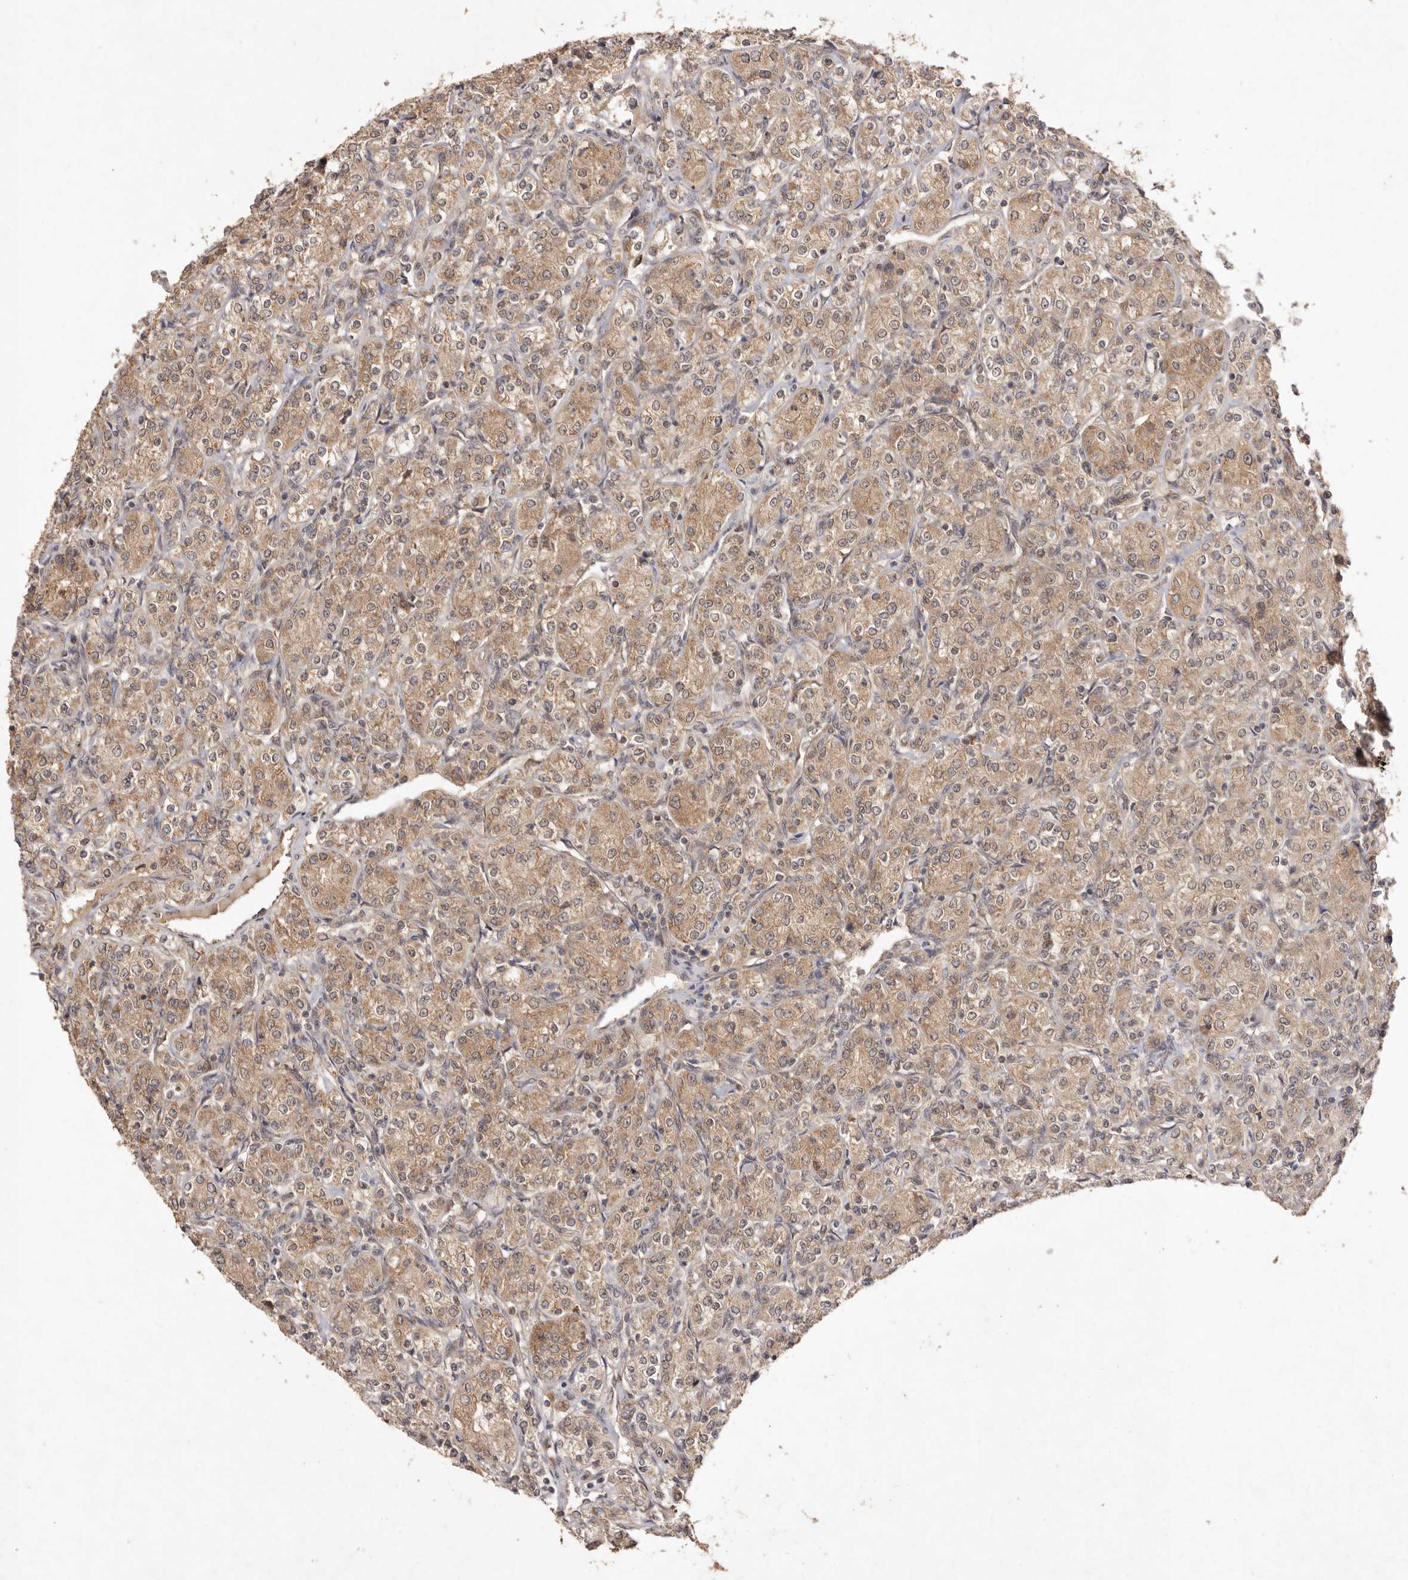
{"staining": {"intensity": "weak", "quantity": ">75%", "location": "cytoplasmic/membranous"}, "tissue": "renal cancer", "cell_type": "Tumor cells", "image_type": "cancer", "snomed": [{"axis": "morphology", "description": "Adenocarcinoma, NOS"}, {"axis": "topography", "description": "Kidney"}], "caption": "Human renal cancer stained for a protein (brown) reveals weak cytoplasmic/membranous positive positivity in about >75% of tumor cells.", "gene": "TARS2", "patient": {"sex": "male", "age": 77}}